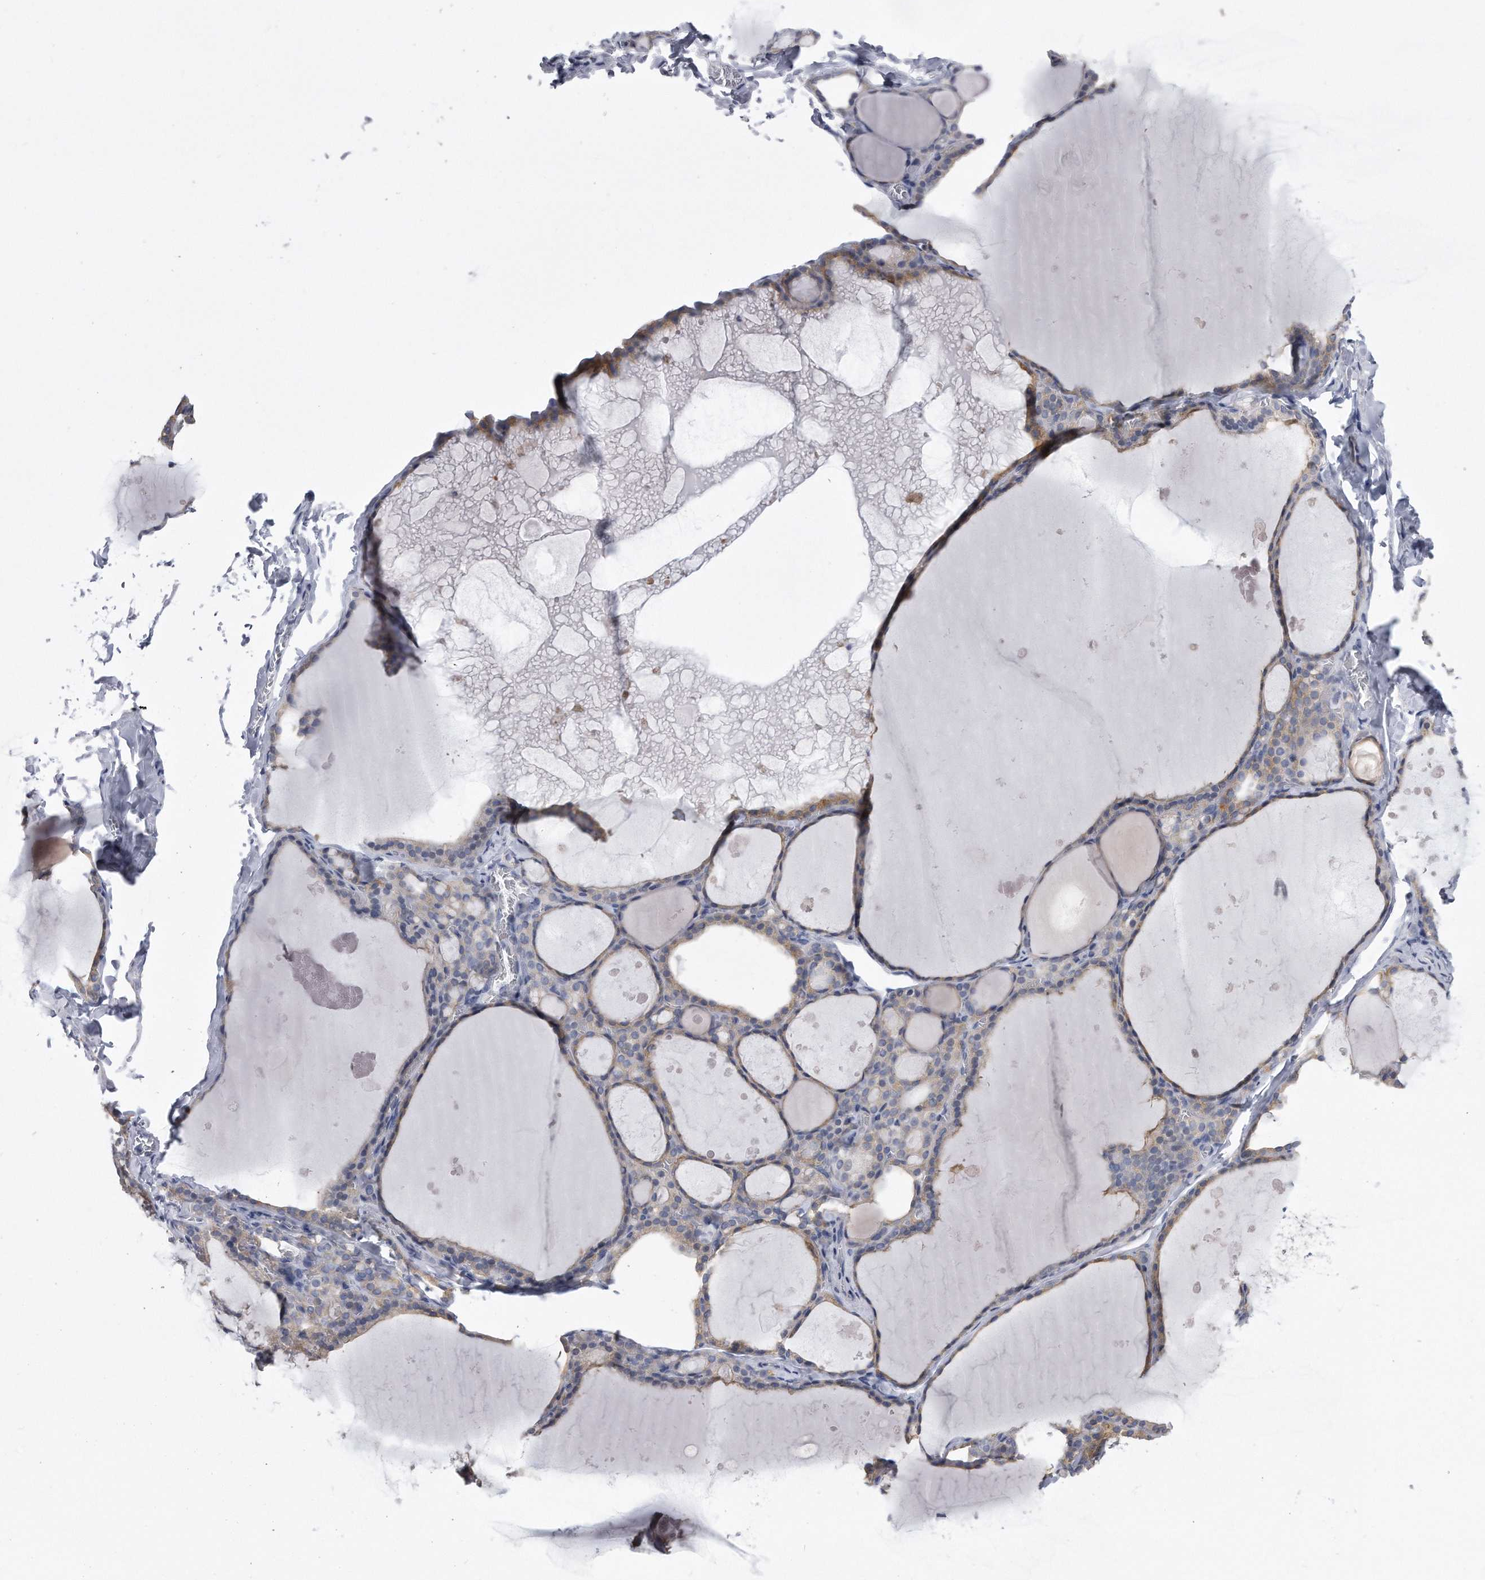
{"staining": {"intensity": "weak", "quantity": "25%-75%", "location": "cytoplasmic/membranous"}, "tissue": "thyroid gland", "cell_type": "Glandular cells", "image_type": "normal", "snomed": [{"axis": "morphology", "description": "Normal tissue, NOS"}, {"axis": "topography", "description": "Thyroid gland"}], "caption": "Immunohistochemistry image of normal thyroid gland: thyroid gland stained using immunohistochemistry exhibits low levels of weak protein expression localized specifically in the cytoplasmic/membranous of glandular cells, appearing as a cytoplasmic/membranous brown color.", "gene": "PYGB", "patient": {"sex": "male", "age": 56}}